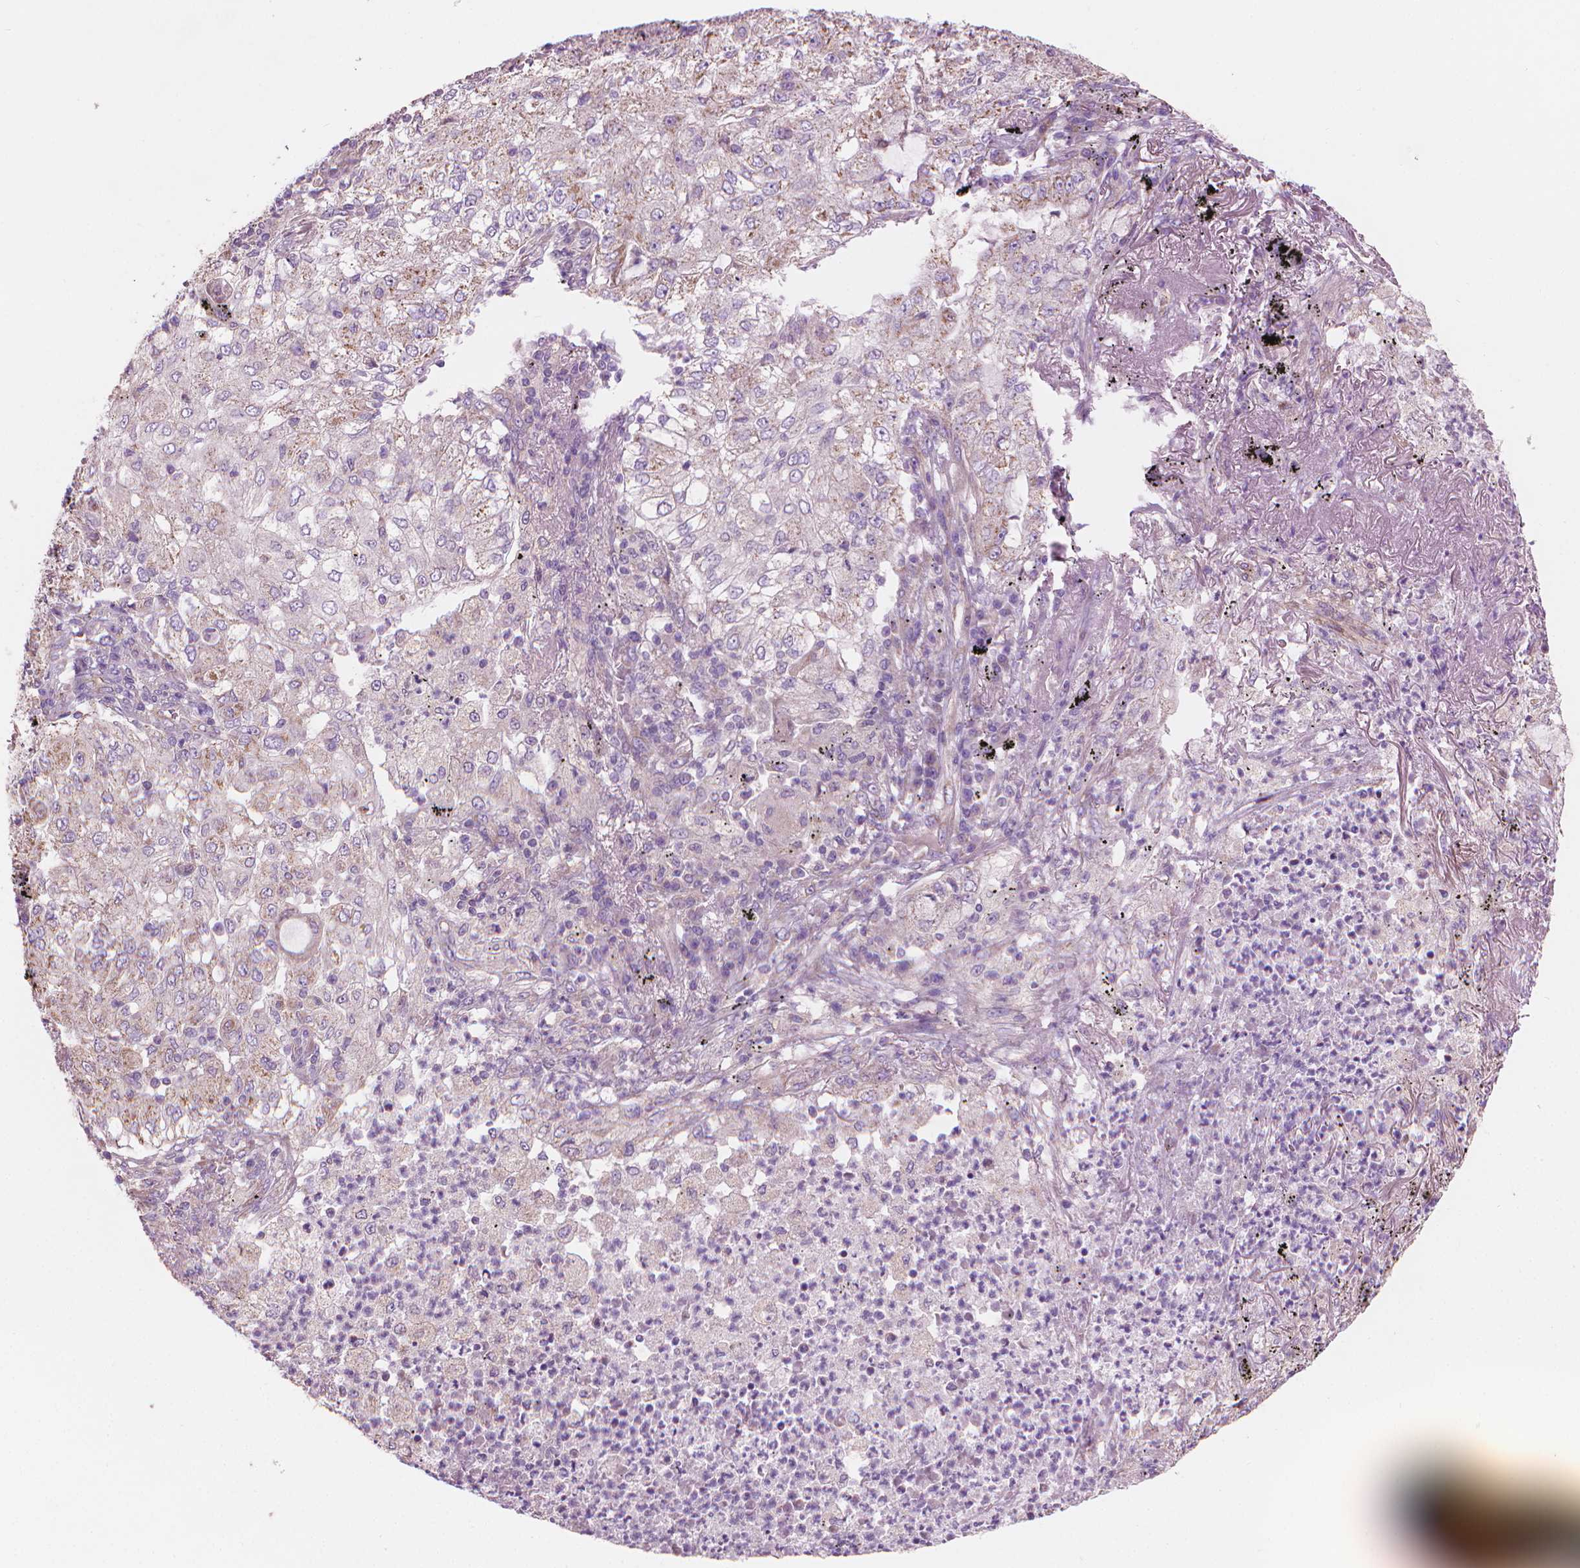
{"staining": {"intensity": "negative", "quantity": "none", "location": "none"}, "tissue": "lung cancer", "cell_type": "Tumor cells", "image_type": "cancer", "snomed": [{"axis": "morphology", "description": "Adenocarcinoma, NOS"}, {"axis": "topography", "description": "Lung"}], "caption": "A histopathology image of human lung cancer (adenocarcinoma) is negative for staining in tumor cells.", "gene": "TTC29", "patient": {"sex": "female", "age": 73}}